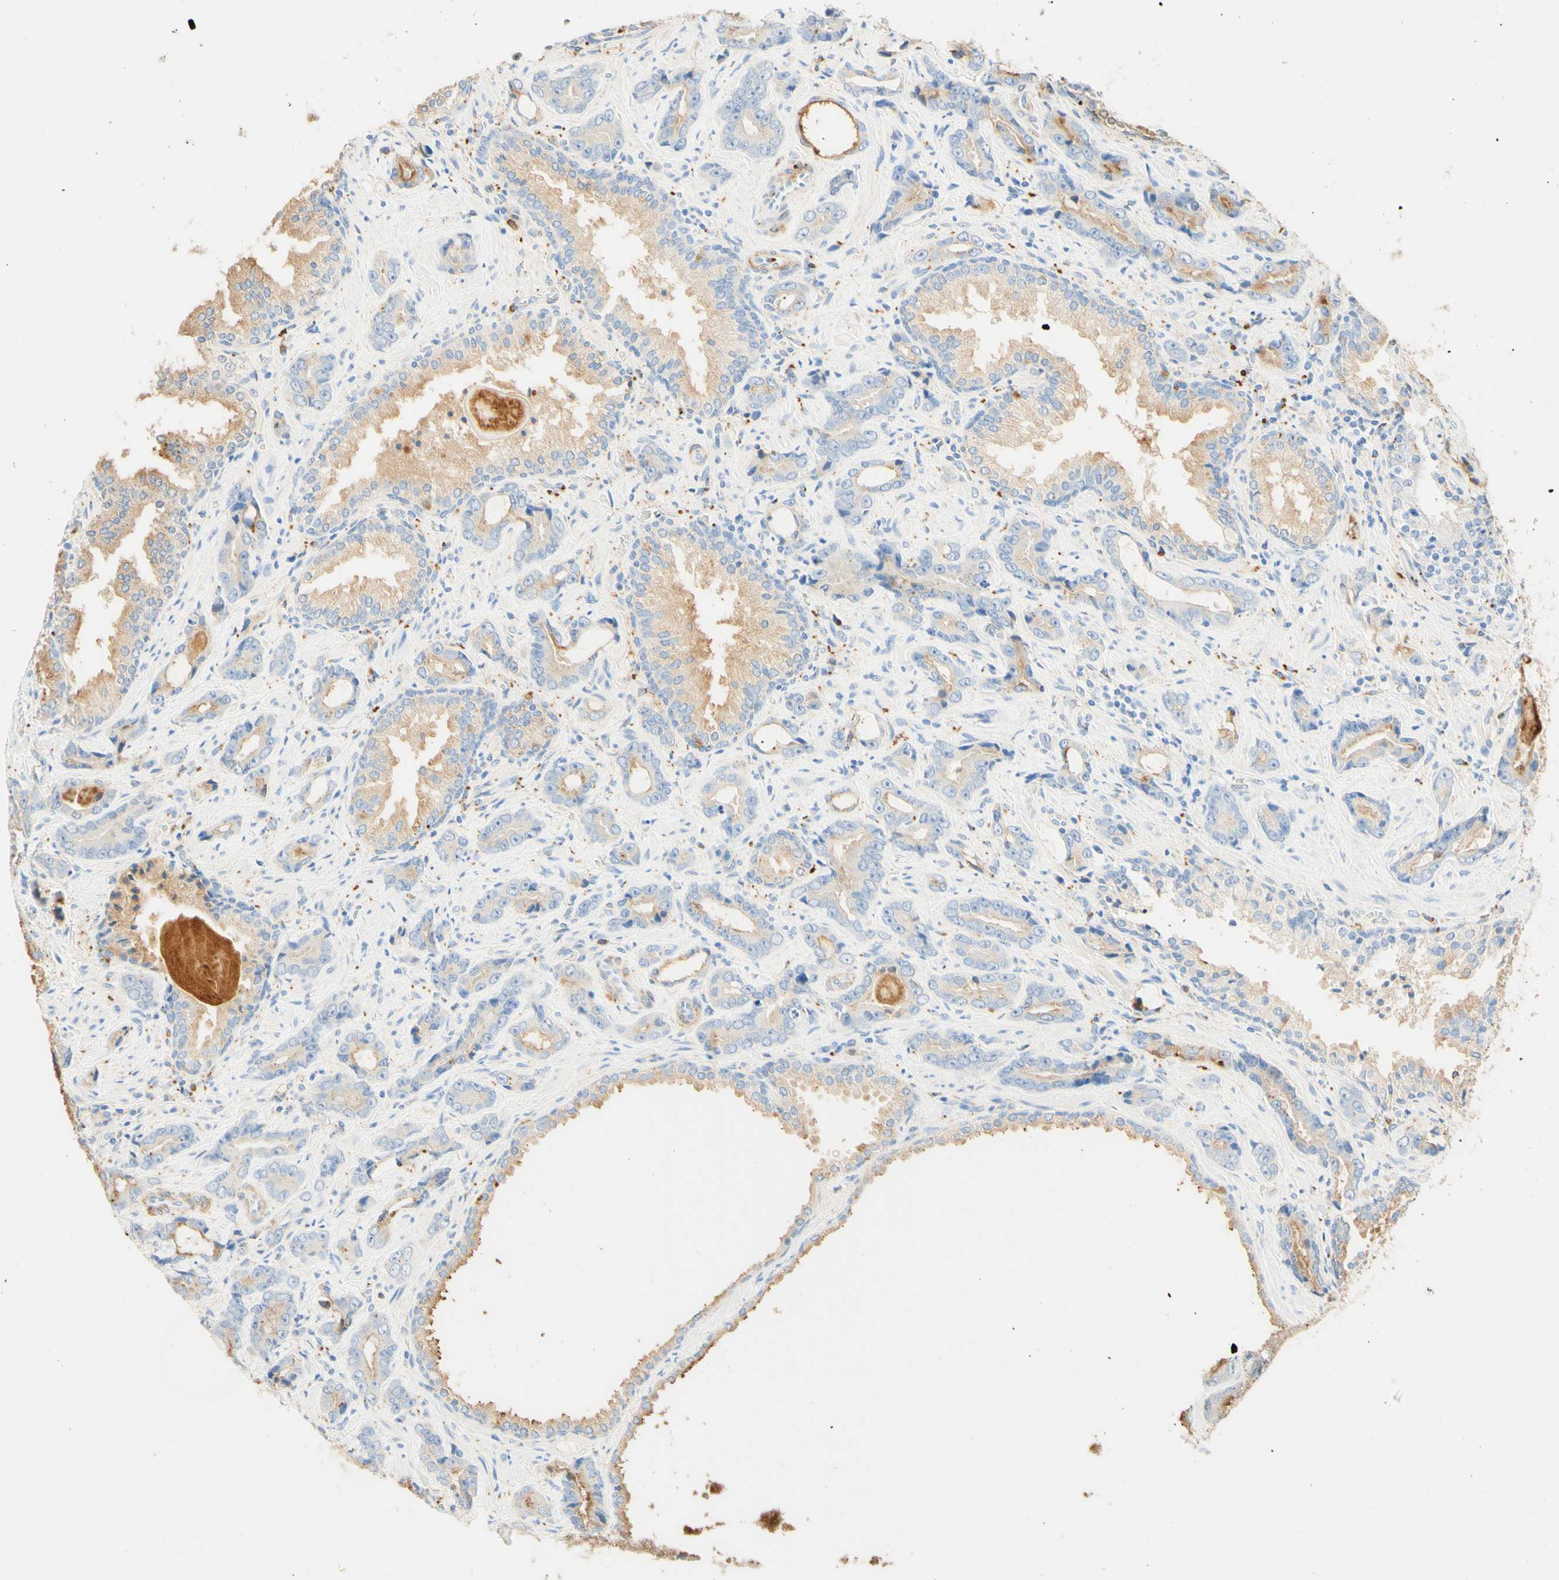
{"staining": {"intensity": "weak", "quantity": "25%-75%", "location": "cytoplasmic/membranous"}, "tissue": "prostate cancer", "cell_type": "Tumor cells", "image_type": "cancer", "snomed": [{"axis": "morphology", "description": "Adenocarcinoma, Low grade"}, {"axis": "topography", "description": "Prostate"}], "caption": "This is a histology image of IHC staining of prostate adenocarcinoma (low-grade), which shows weak staining in the cytoplasmic/membranous of tumor cells.", "gene": "CD63", "patient": {"sex": "male", "age": 60}}